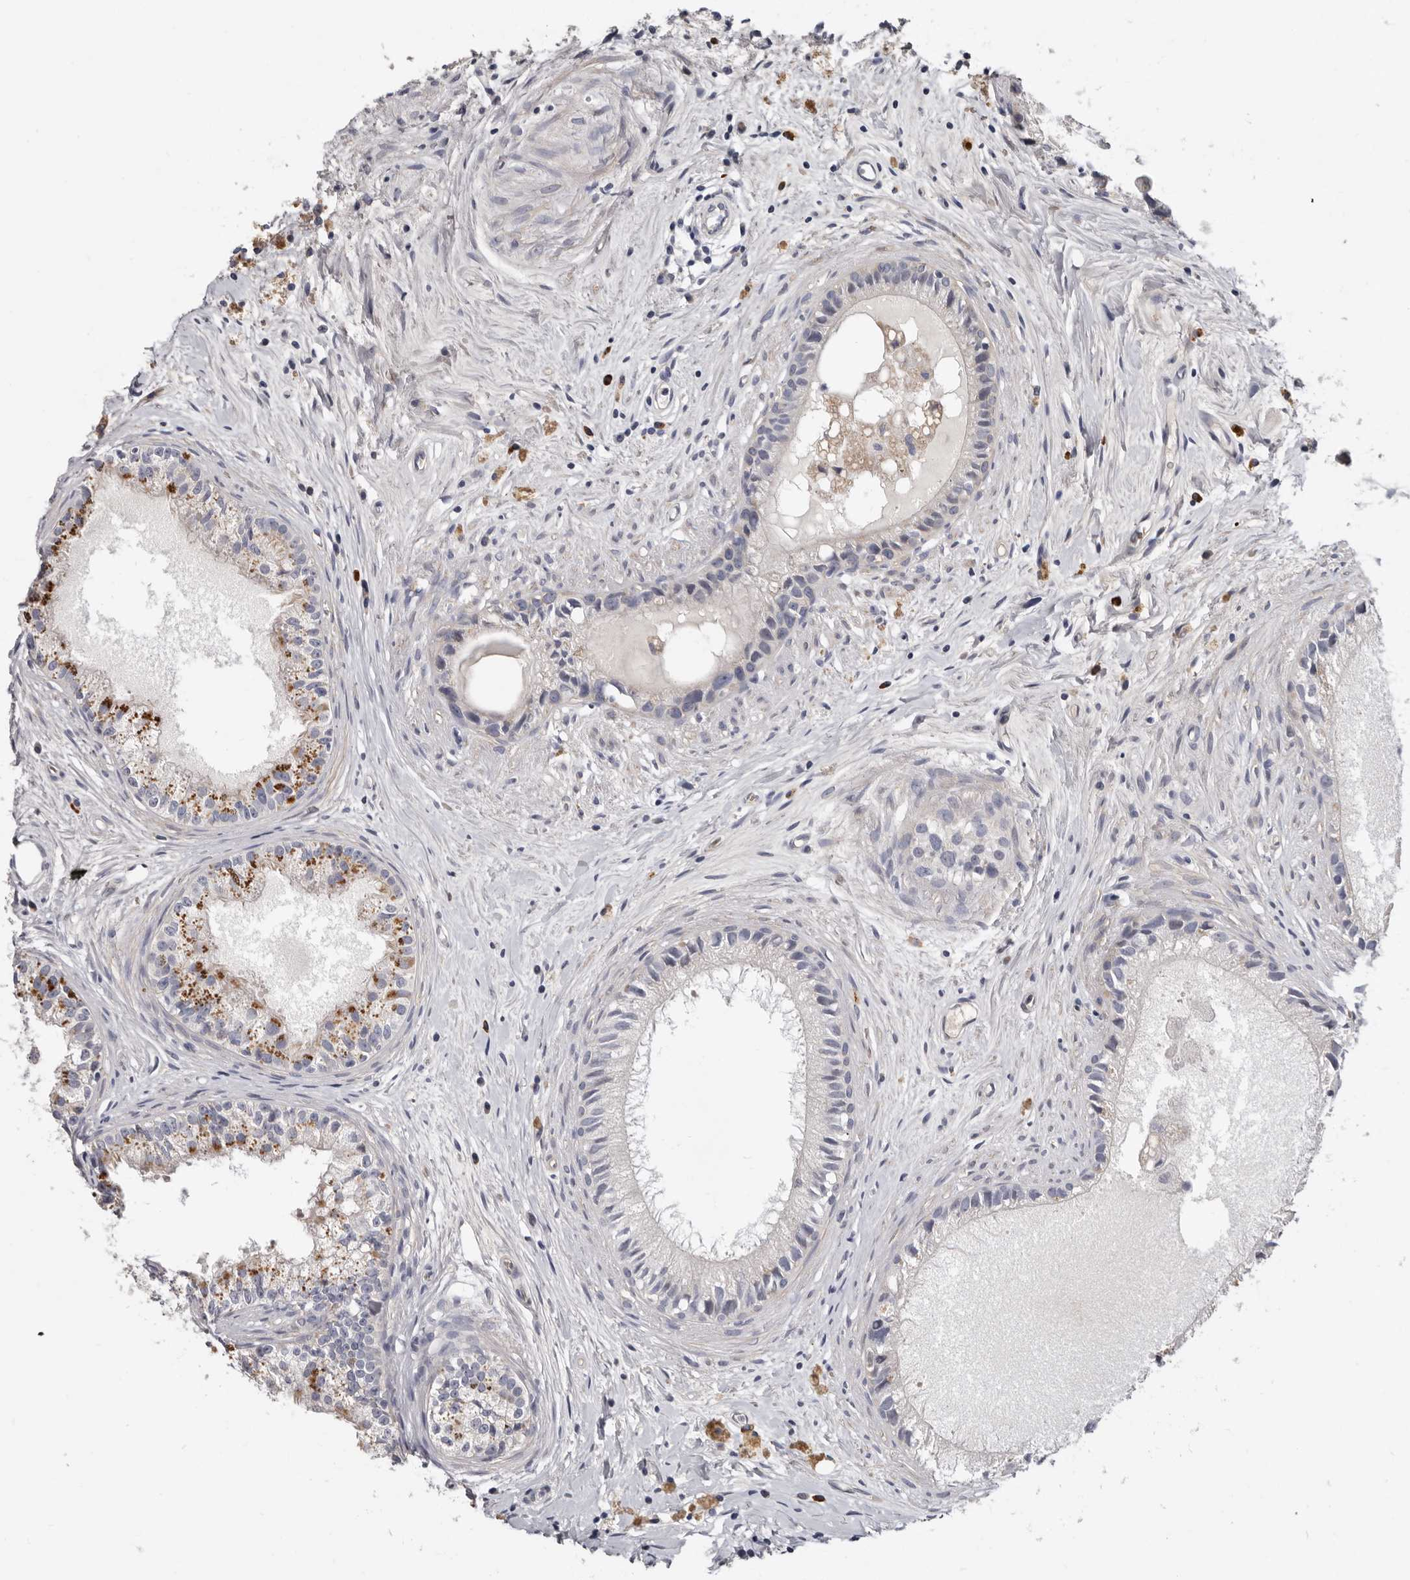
{"staining": {"intensity": "negative", "quantity": "none", "location": "none"}, "tissue": "epididymis", "cell_type": "Glandular cells", "image_type": "normal", "snomed": [{"axis": "morphology", "description": "Normal tissue, NOS"}, {"axis": "topography", "description": "Epididymis"}], "caption": "Immunohistochemical staining of normal epididymis exhibits no significant positivity in glandular cells. (Brightfield microscopy of DAB IHC at high magnification).", "gene": "SPTA1", "patient": {"sex": "male", "age": 80}}